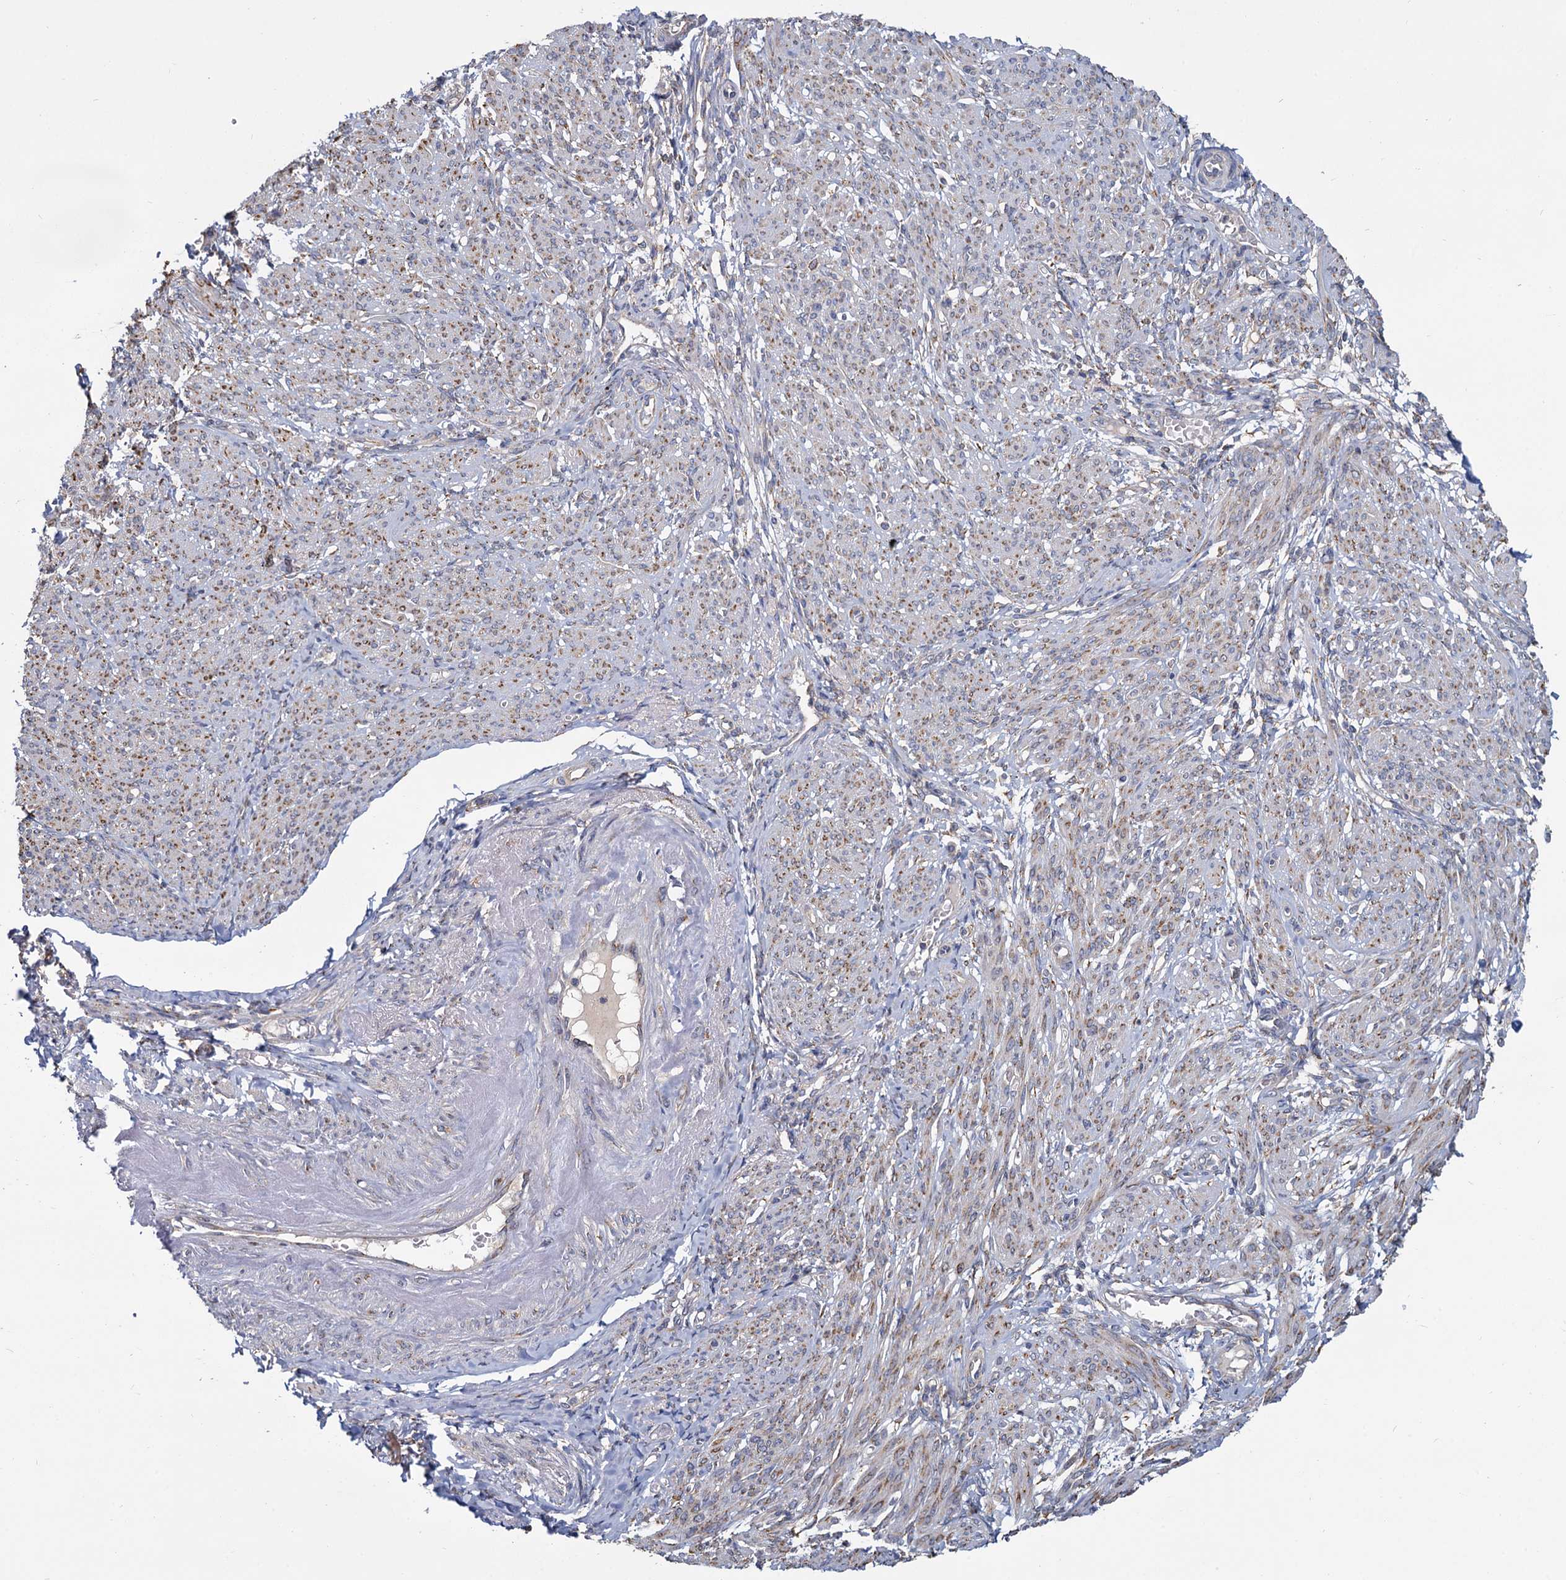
{"staining": {"intensity": "moderate", "quantity": "25%-75%", "location": "cytoplasmic/membranous"}, "tissue": "smooth muscle", "cell_type": "Smooth muscle cells", "image_type": "normal", "snomed": [{"axis": "morphology", "description": "Normal tissue, NOS"}, {"axis": "topography", "description": "Smooth muscle"}], "caption": "DAB (3,3'-diaminobenzidine) immunohistochemical staining of benign human smooth muscle demonstrates moderate cytoplasmic/membranous protein staining in approximately 25%-75% of smooth muscle cells.", "gene": "LRRC51", "patient": {"sex": "female", "age": 39}}